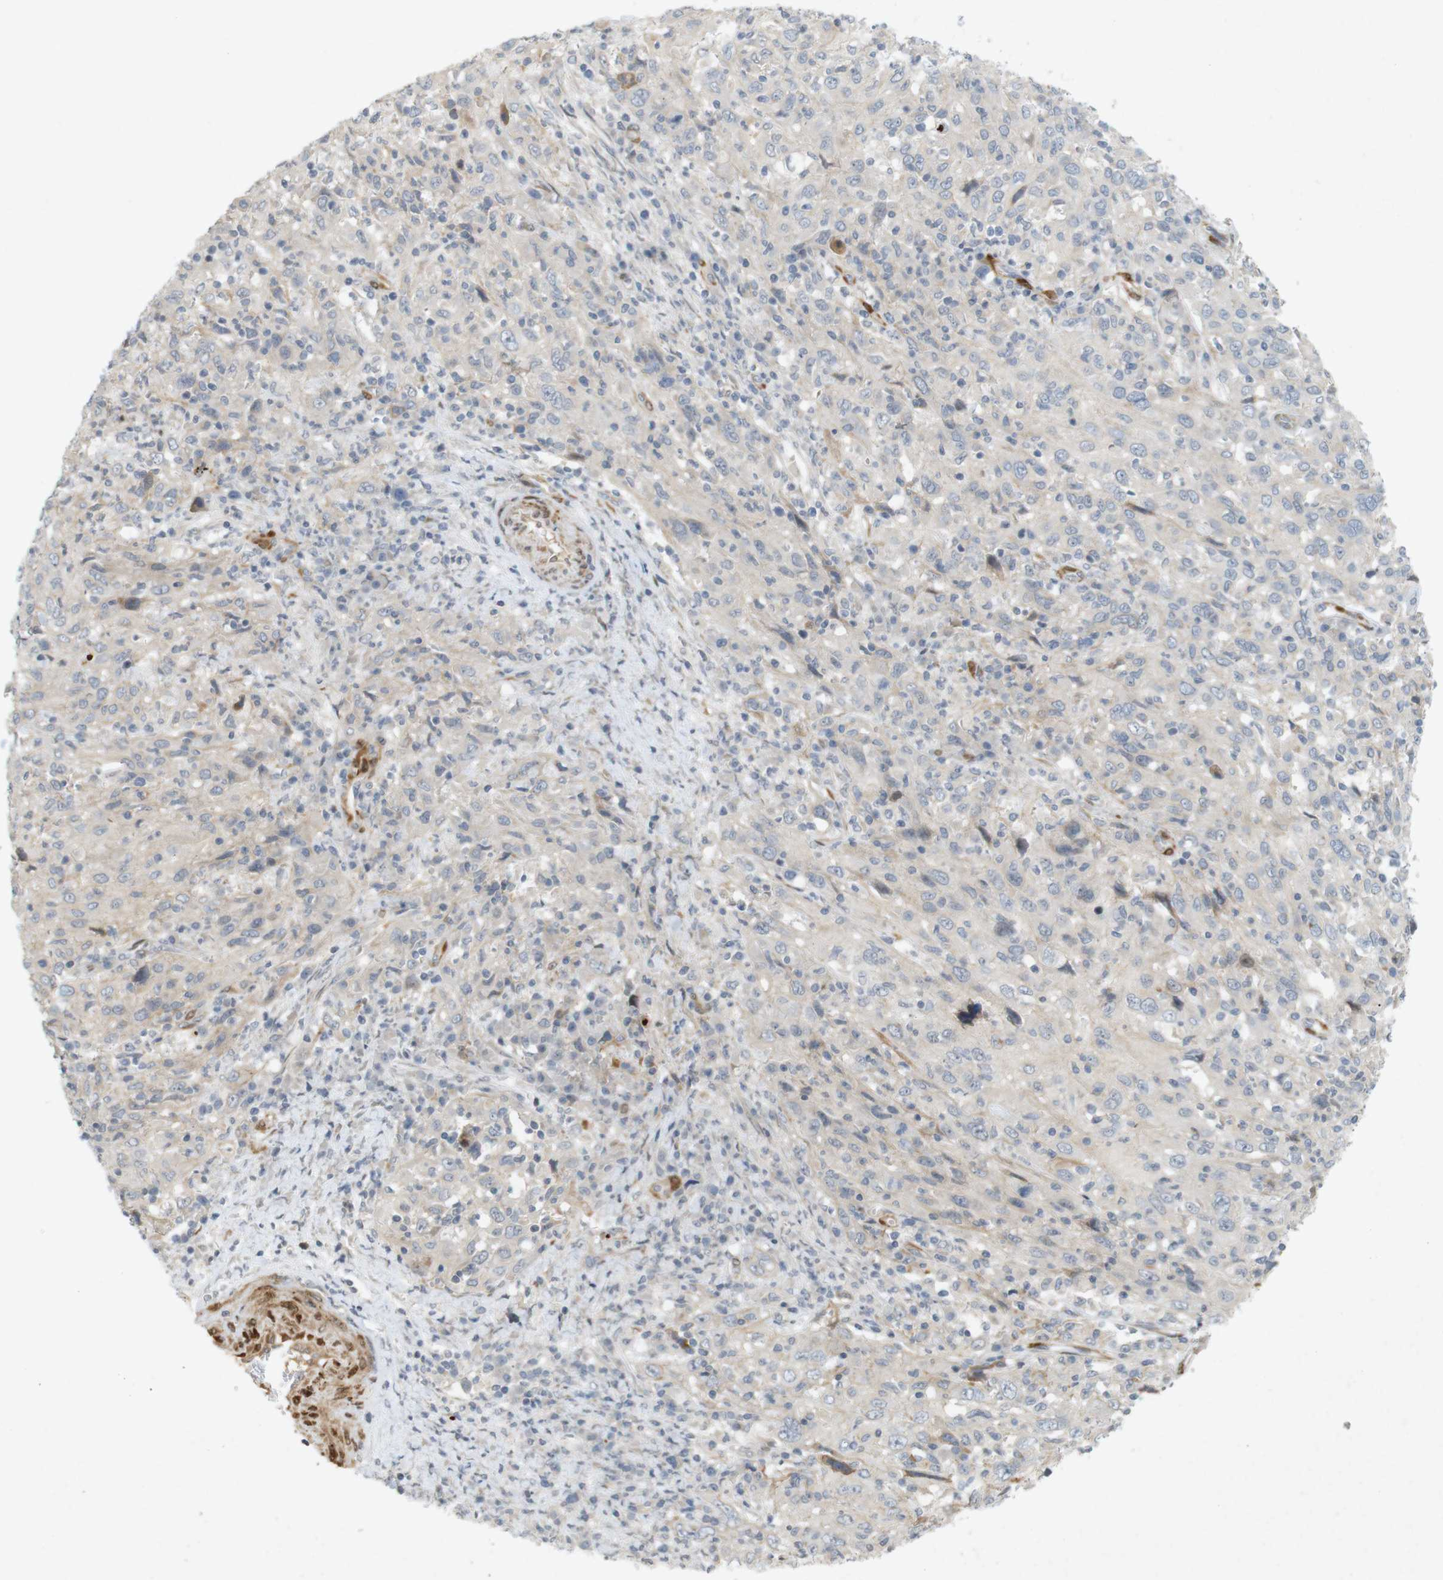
{"staining": {"intensity": "weak", "quantity": "<25%", "location": "cytoplasmic/membranous"}, "tissue": "cervical cancer", "cell_type": "Tumor cells", "image_type": "cancer", "snomed": [{"axis": "morphology", "description": "Squamous cell carcinoma, NOS"}, {"axis": "topography", "description": "Cervix"}], "caption": "There is no significant positivity in tumor cells of cervical cancer (squamous cell carcinoma).", "gene": "PPP1R14A", "patient": {"sex": "female", "age": 46}}